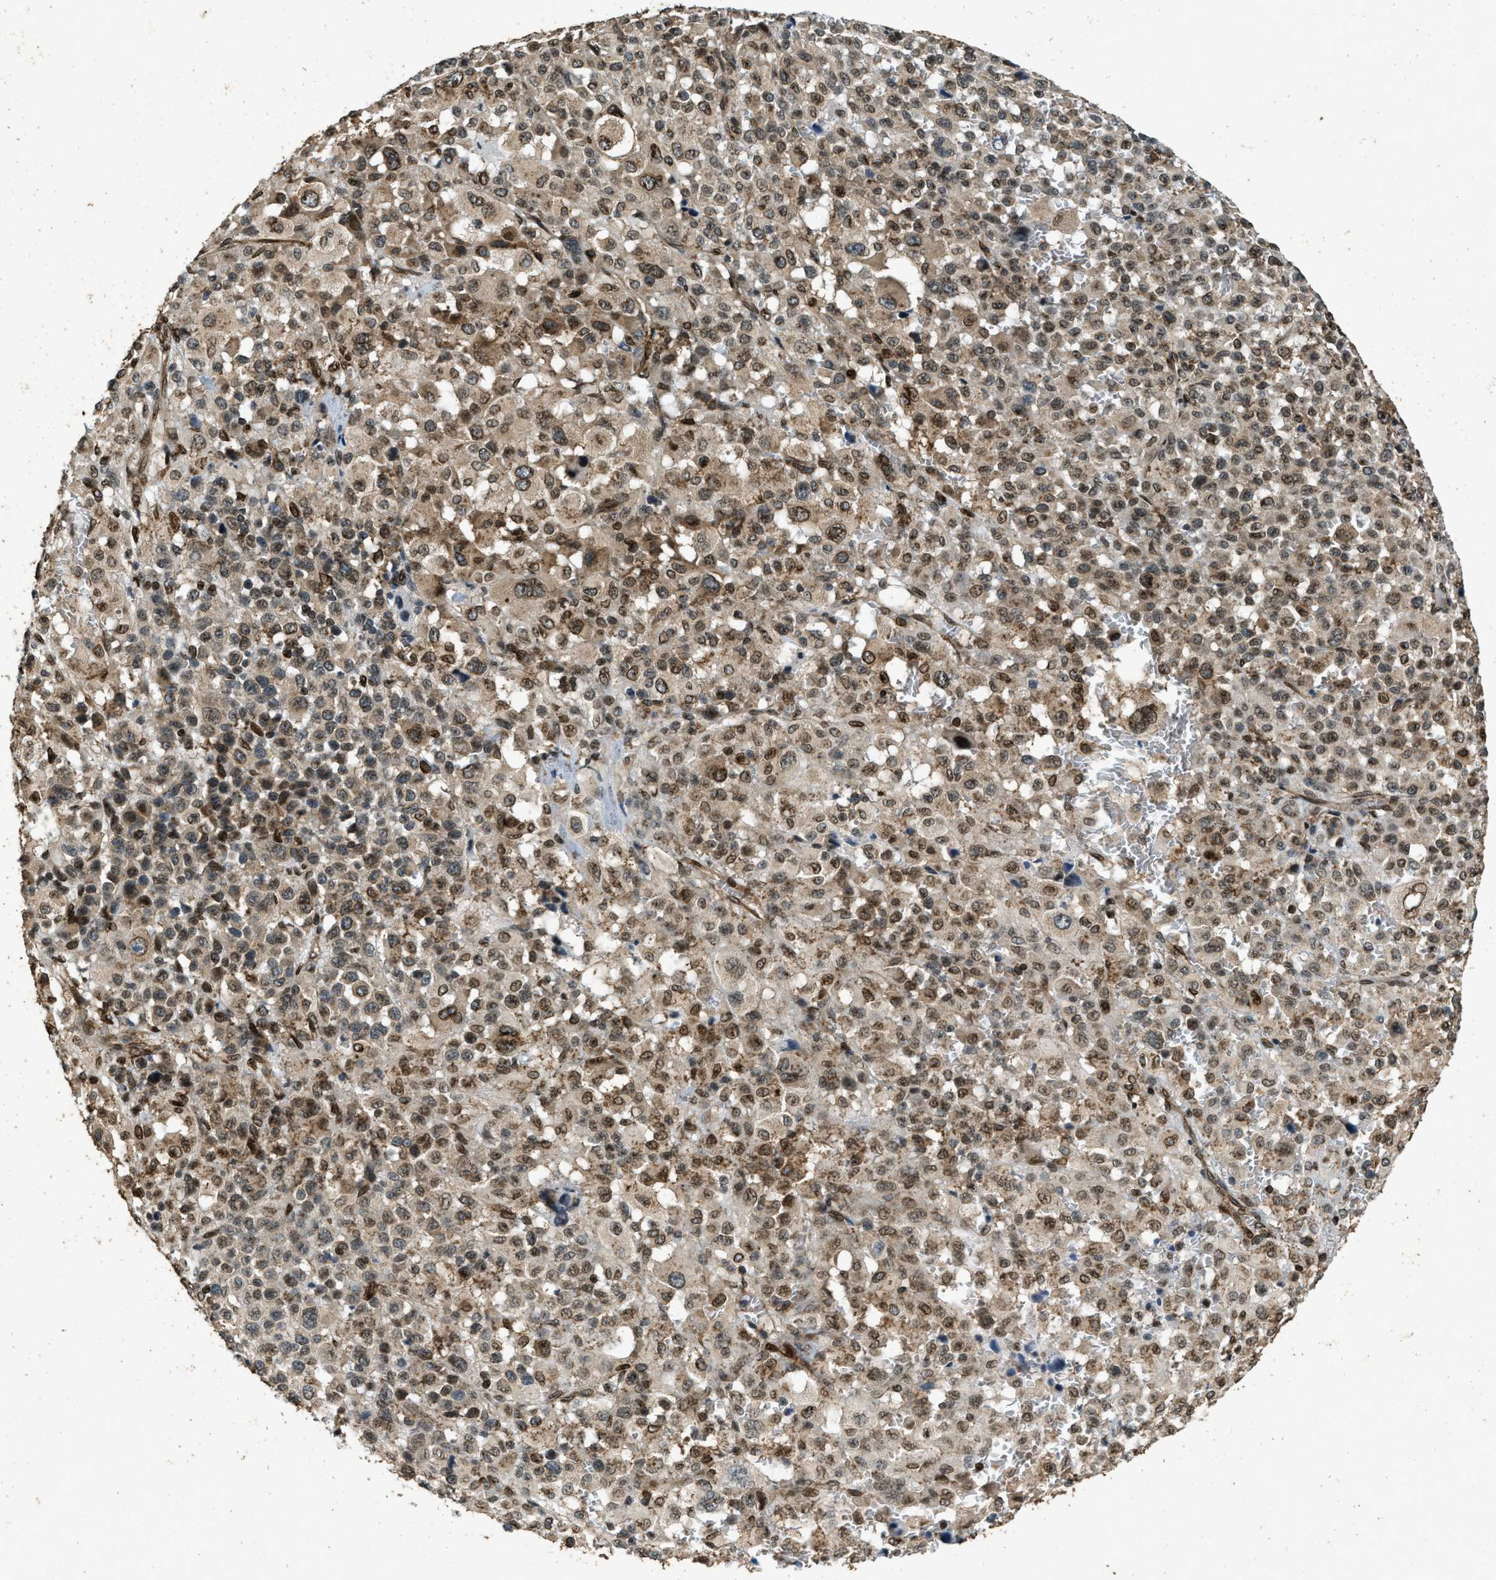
{"staining": {"intensity": "moderate", "quantity": ">75%", "location": "nuclear"}, "tissue": "melanoma", "cell_type": "Tumor cells", "image_type": "cancer", "snomed": [{"axis": "morphology", "description": "Malignant melanoma, Metastatic site"}, {"axis": "topography", "description": "Skin"}], "caption": "IHC of malignant melanoma (metastatic site) reveals medium levels of moderate nuclear positivity in approximately >75% of tumor cells. (IHC, brightfield microscopy, high magnification).", "gene": "SYNE1", "patient": {"sex": "female", "age": 74}}